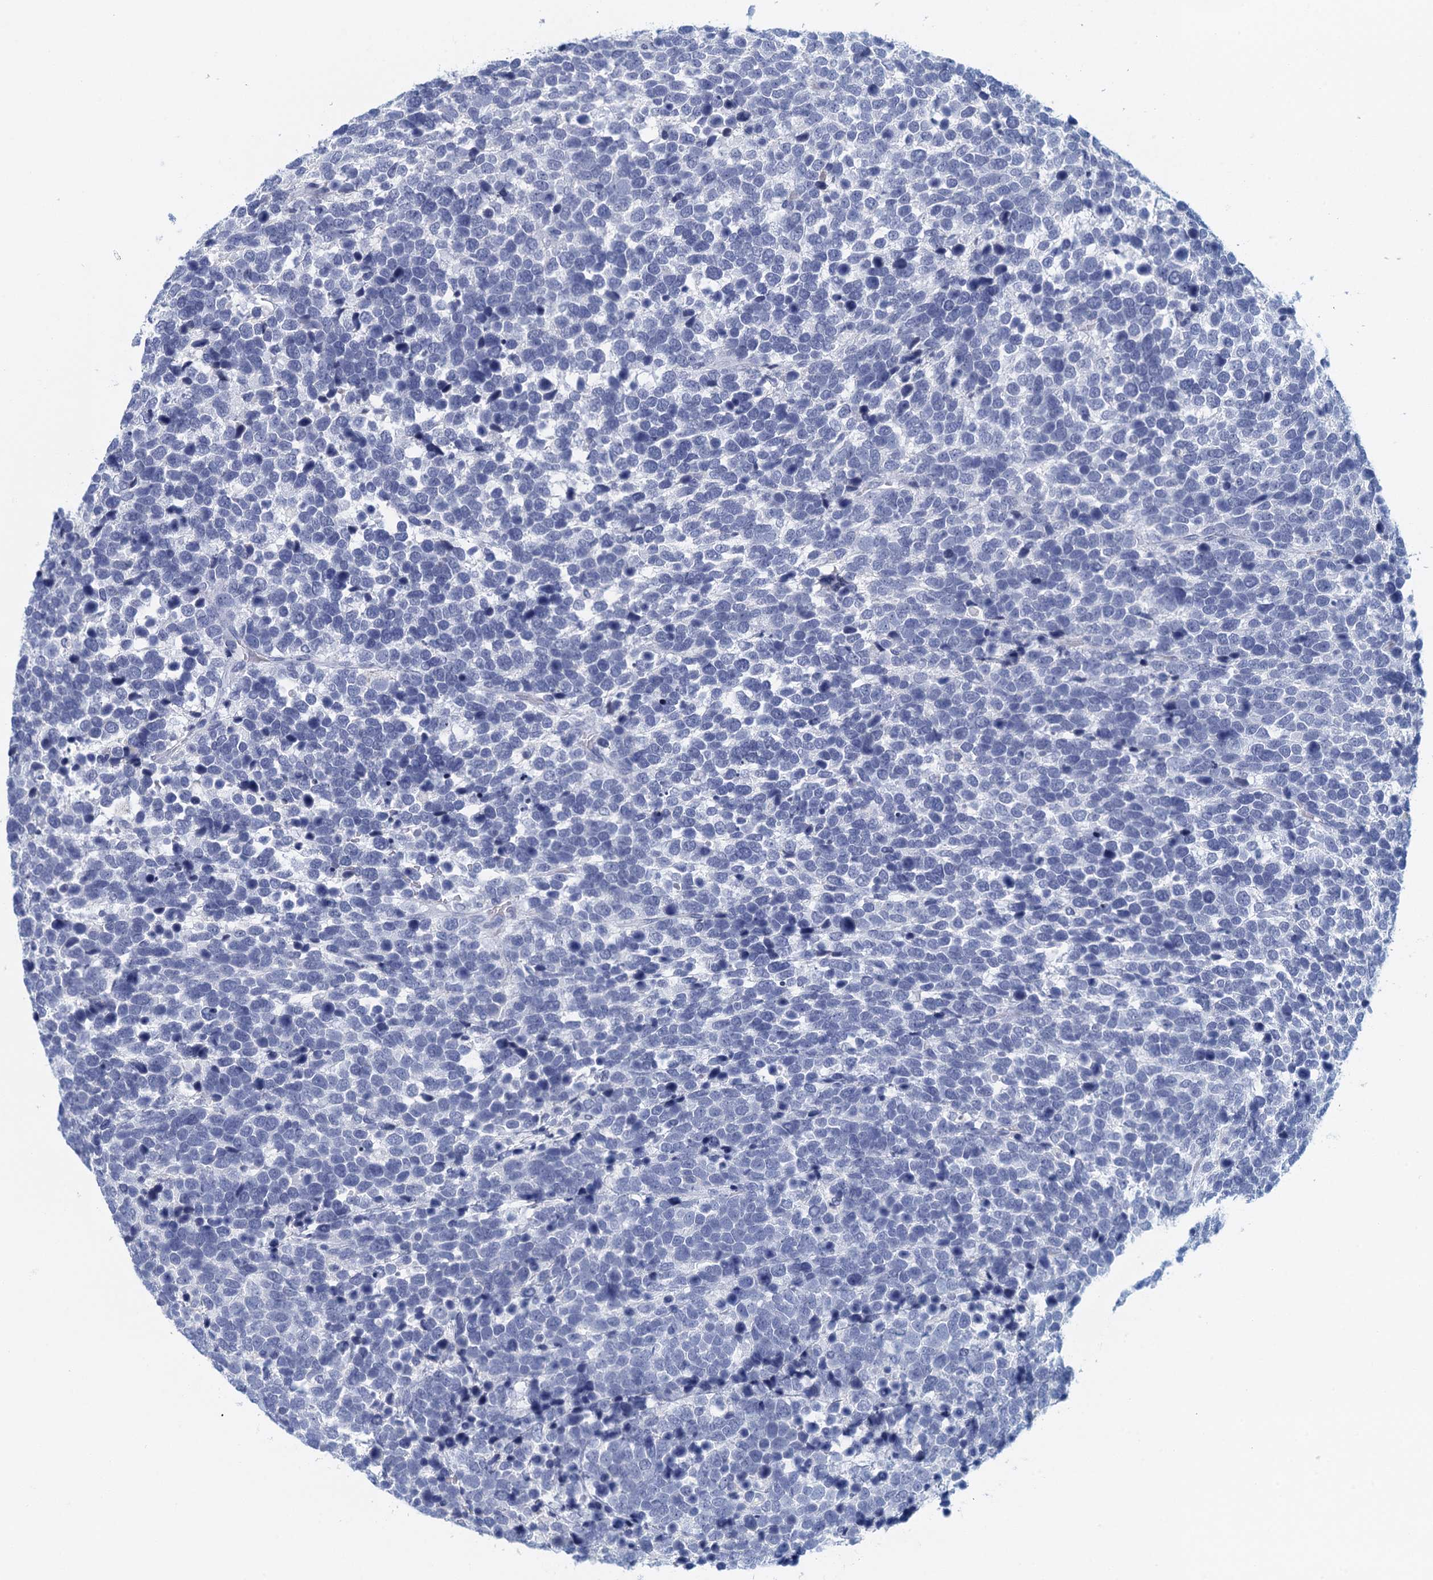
{"staining": {"intensity": "negative", "quantity": "none", "location": "none"}, "tissue": "urothelial cancer", "cell_type": "Tumor cells", "image_type": "cancer", "snomed": [{"axis": "morphology", "description": "Urothelial carcinoma, High grade"}, {"axis": "topography", "description": "Urinary bladder"}], "caption": "High-grade urothelial carcinoma was stained to show a protein in brown. There is no significant expression in tumor cells.", "gene": "CYP51A1", "patient": {"sex": "female", "age": 82}}